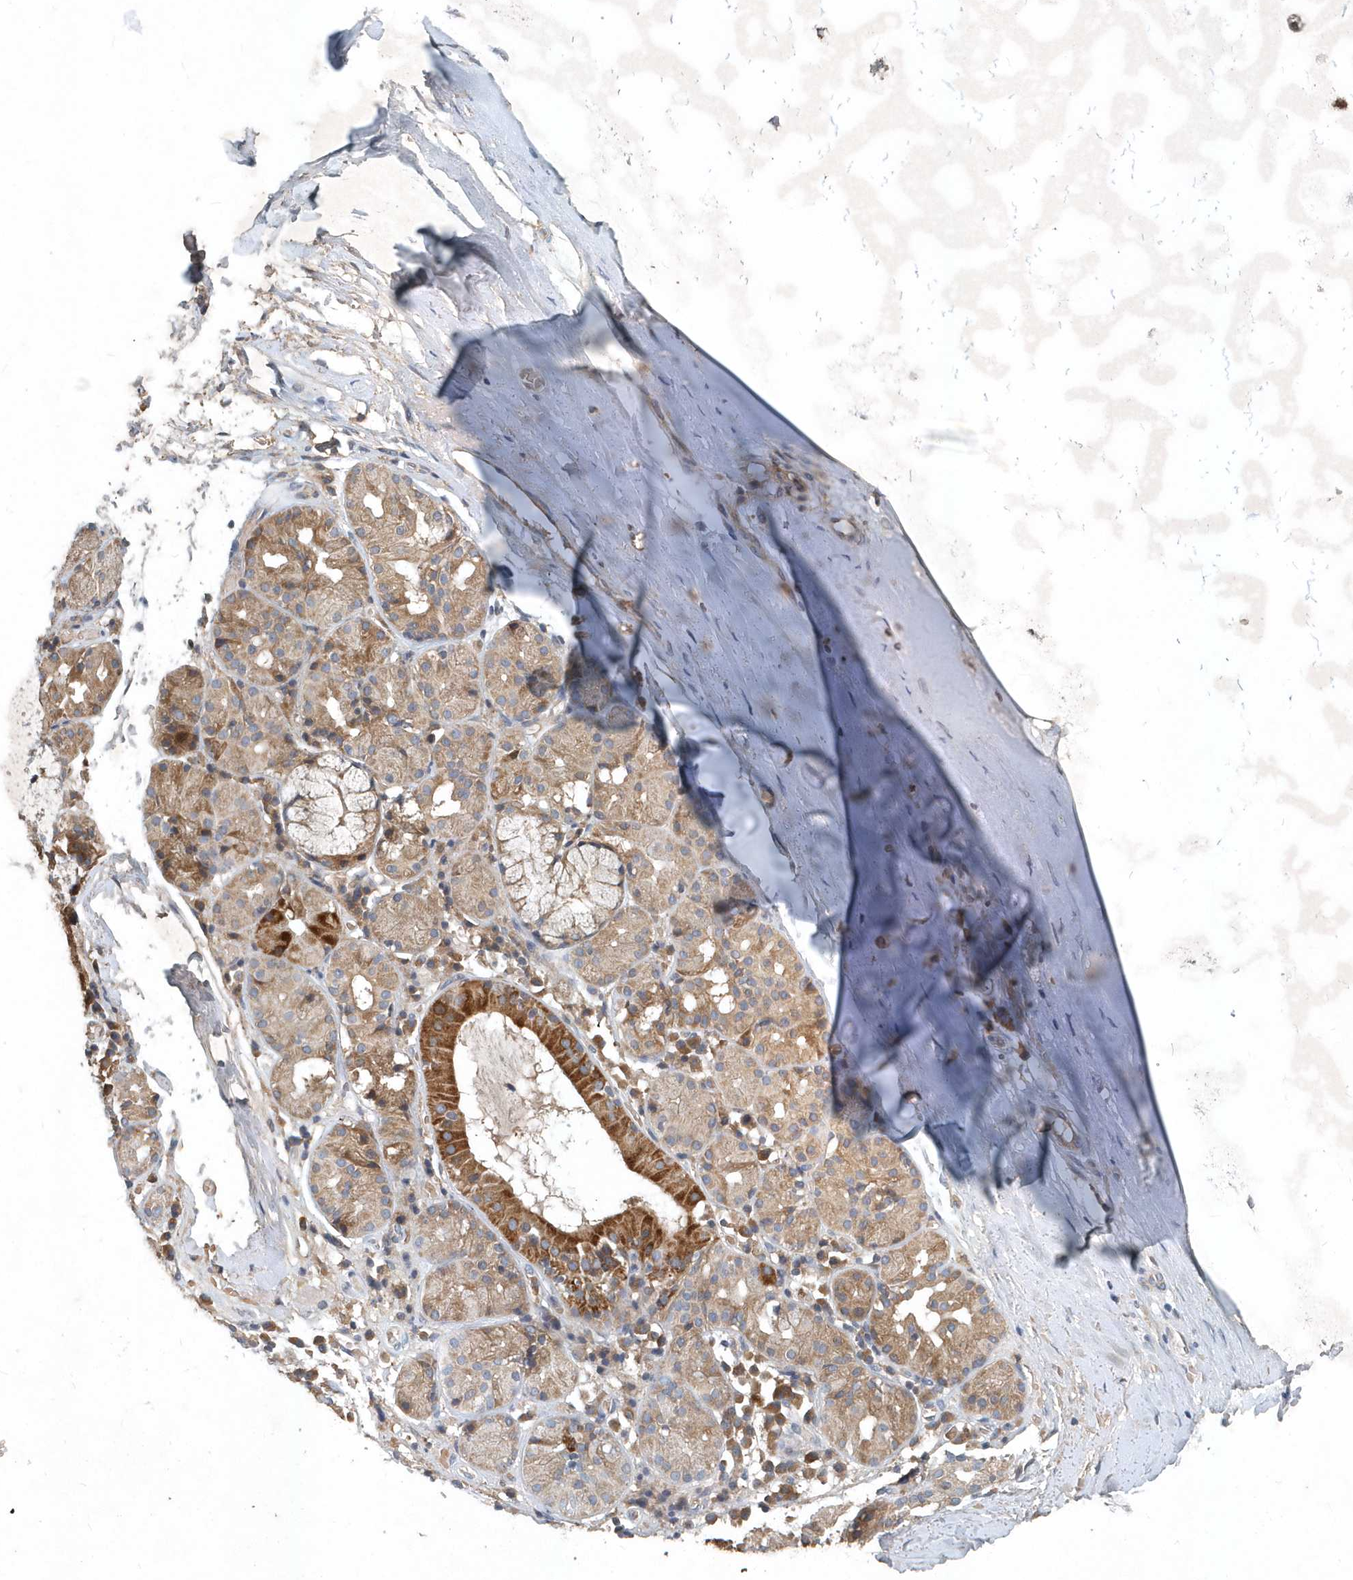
{"staining": {"intensity": "negative", "quantity": "none", "location": "none"}, "tissue": "adipose tissue", "cell_type": "Adipocytes", "image_type": "normal", "snomed": [{"axis": "morphology", "description": "Normal tissue, NOS"}, {"axis": "morphology", "description": "Basal cell carcinoma"}, {"axis": "topography", "description": "Cartilage tissue"}, {"axis": "topography", "description": "Nasopharynx"}, {"axis": "topography", "description": "Oral tissue"}], "caption": "High magnification brightfield microscopy of normal adipose tissue stained with DAB (3,3'-diaminobenzidine) (brown) and counterstained with hematoxylin (blue): adipocytes show no significant positivity. The staining was performed using DAB to visualize the protein expression in brown, while the nuclei were stained in blue with hematoxylin (Magnification: 20x).", "gene": "SCFD2", "patient": {"sex": "female", "age": 77}}